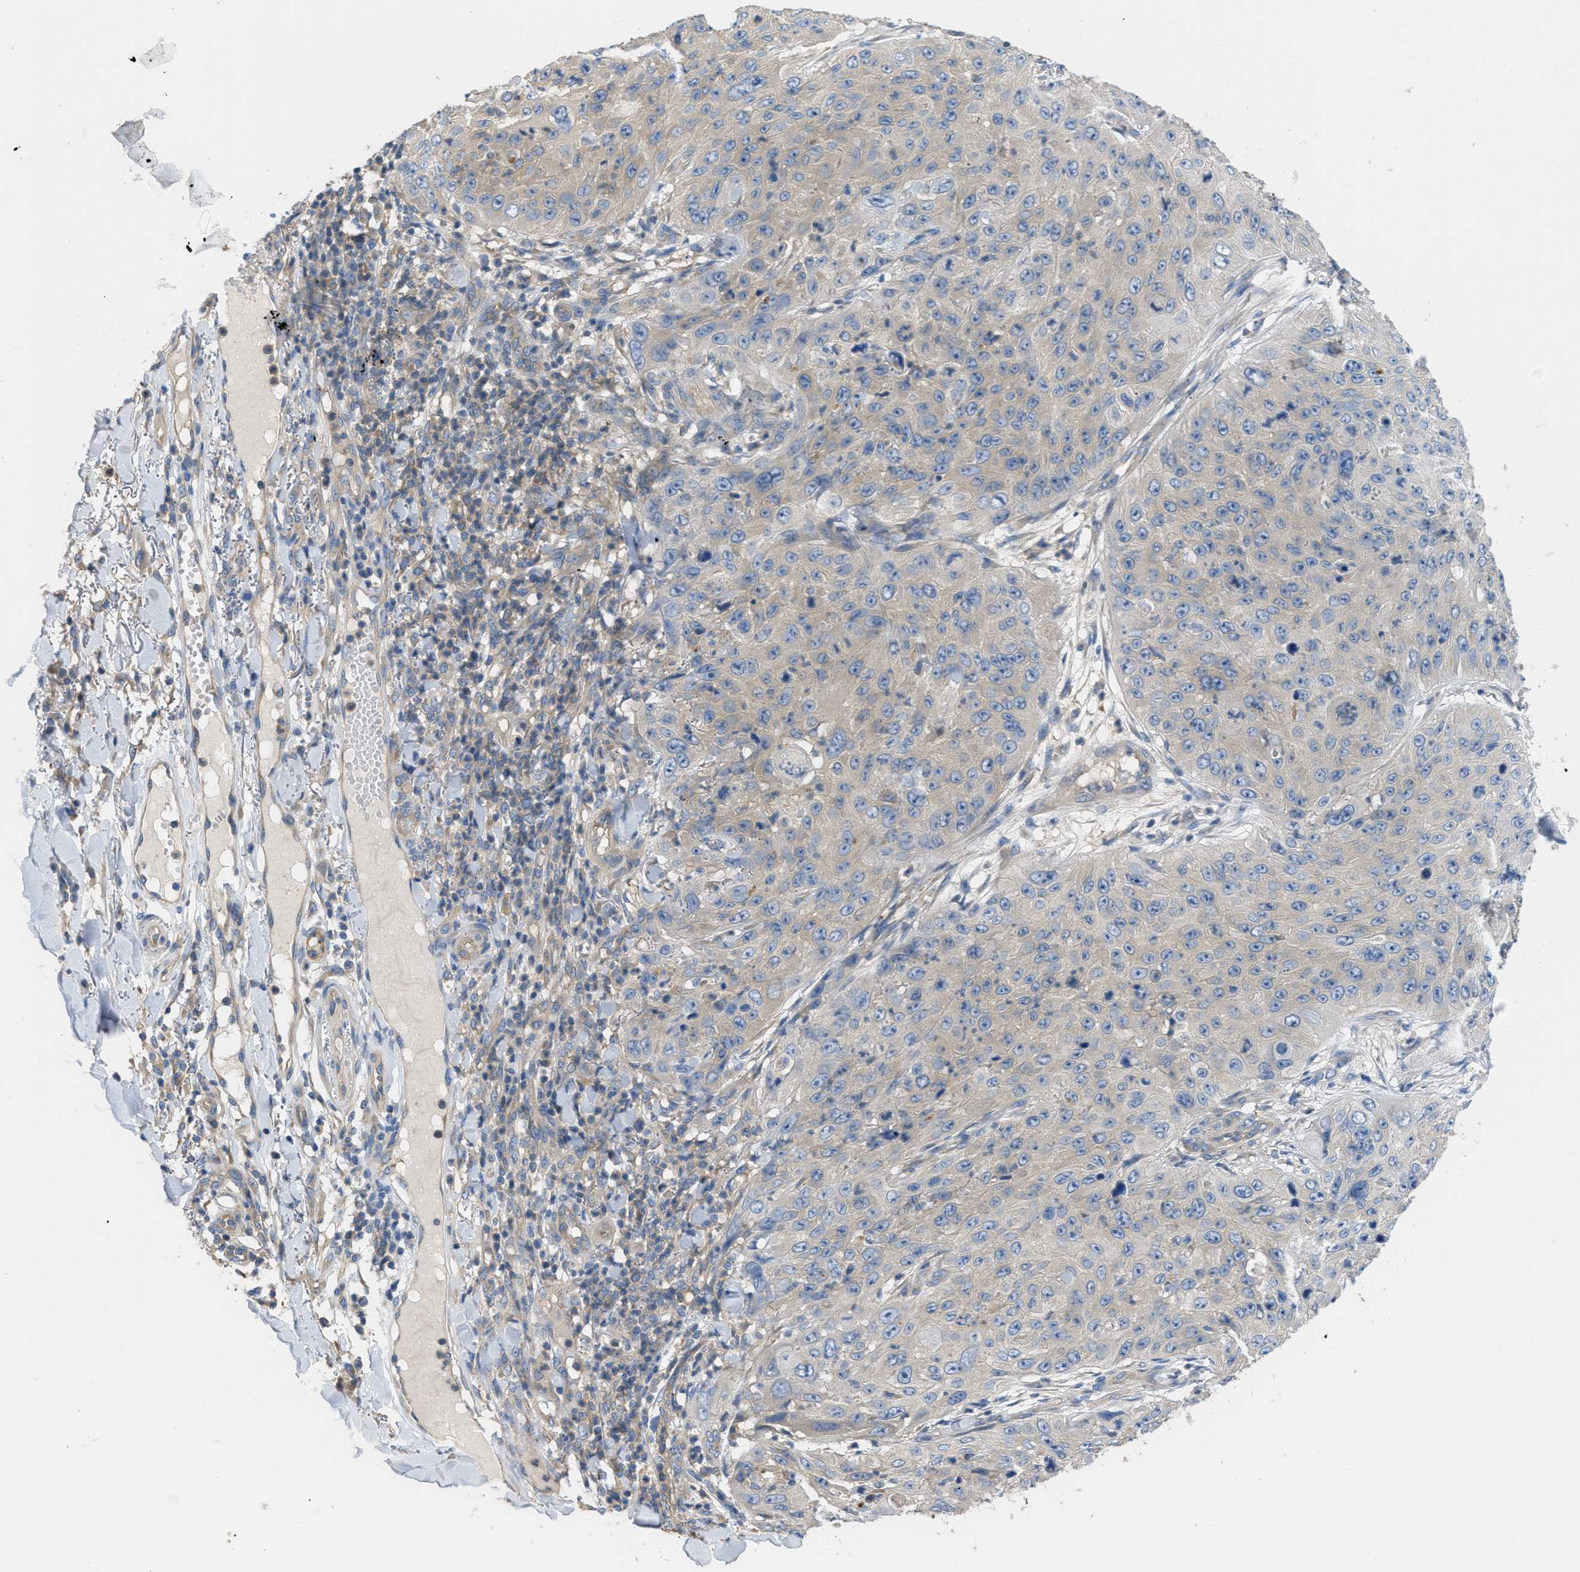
{"staining": {"intensity": "weak", "quantity": "<25%", "location": "cytoplasmic/membranous"}, "tissue": "skin cancer", "cell_type": "Tumor cells", "image_type": "cancer", "snomed": [{"axis": "morphology", "description": "Squamous cell carcinoma, NOS"}, {"axis": "topography", "description": "Skin"}], "caption": "There is no significant positivity in tumor cells of skin cancer (squamous cell carcinoma).", "gene": "UBA5", "patient": {"sex": "female", "age": 80}}